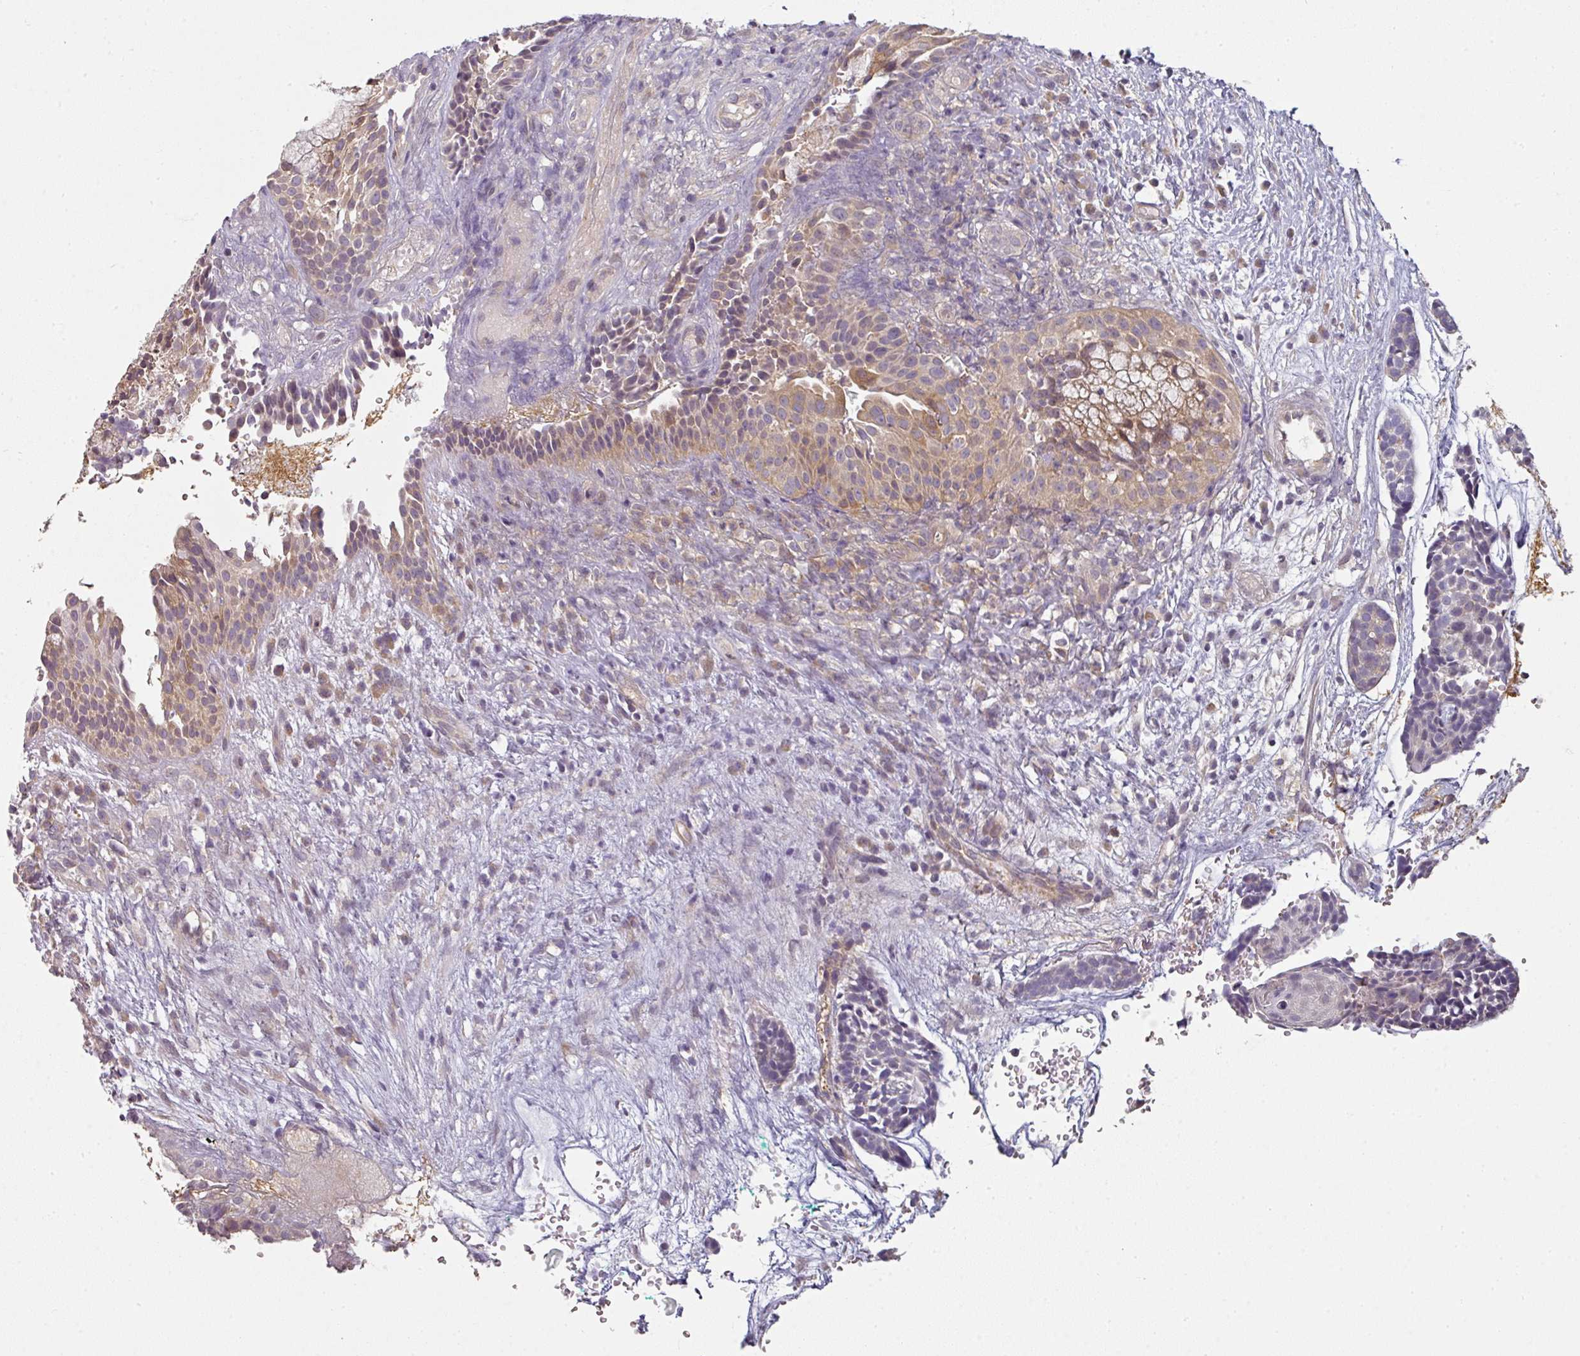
{"staining": {"intensity": "weak", "quantity": "25%-75%", "location": "cytoplasmic/membranous"}, "tissue": "head and neck cancer", "cell_type": "Tumor cells", "image_type": "cancer", "snomed": [{"axis": "morphology", "description": "Adenocarcinoma, NOS"}, {"axis": "topography", "description": "Subcutis"}, {"axis": "topography", "description": "Head-Neck"}], "caption": "Head and neck cancer (adenocarcinoma) stained with a brown dye shows weak cytoplasmic/membranous positive positivity in approximately 25%-75% of tumor cells.", "gene": "MAP2K2", "patient": {"sex": "female", "age": 73}}